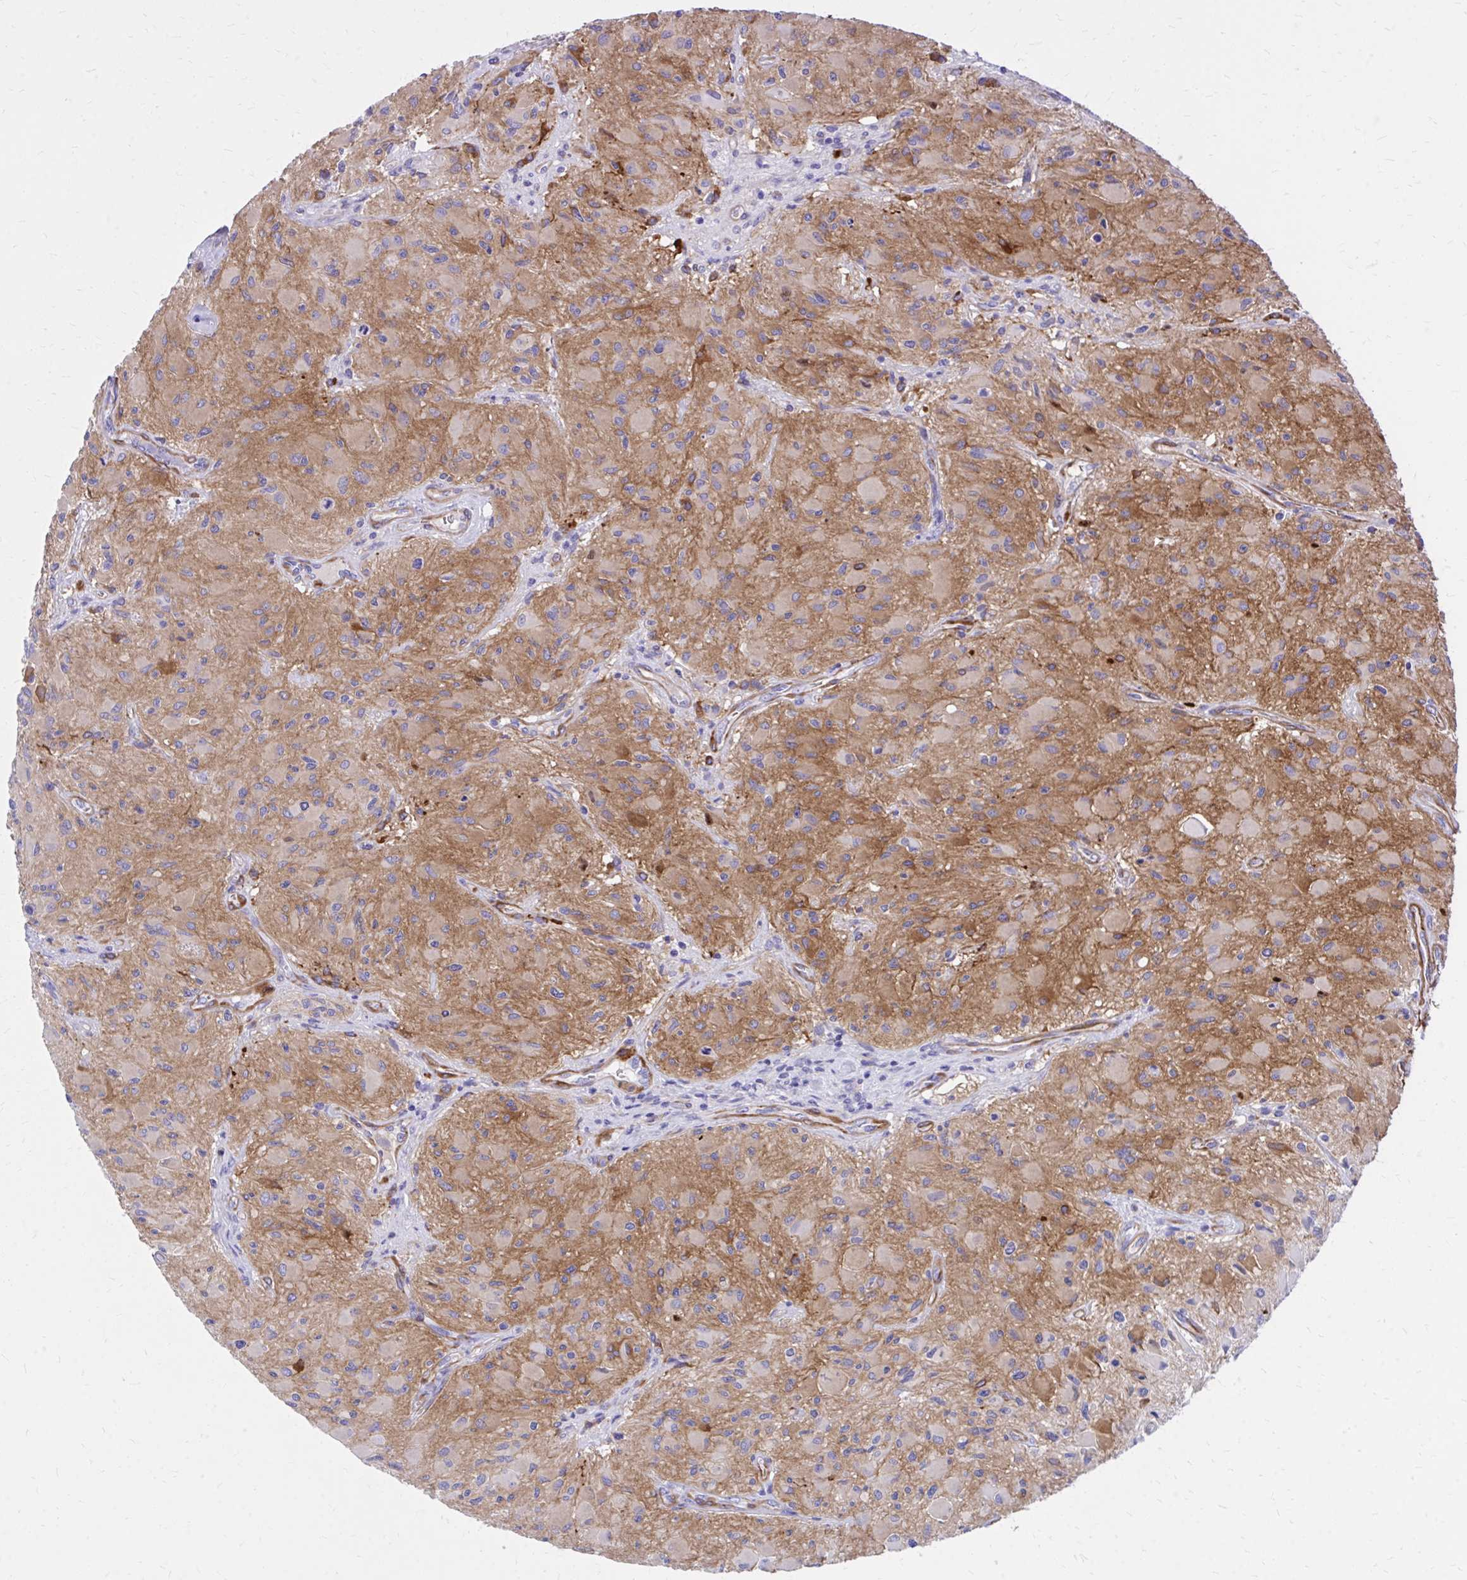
{"staining": {"intensity": "moderate", "quantity": "<25%", "location": "cytoplasmic/membranous"}, "tissue": "glioma", "cell_type": "Tumor cells", "image_type": "cancer", "snomed": [{"axis": "morphology", "description": "Glioma, malignant, High grade"}, {"axis": "topography", "description": "Brain"}], "caption": "Immunohistochemistry (IHC) of glioma reveals low levels of moderate cytoplasmic/membranous positivity in approximately <25% of tumor cells.", "gene": "EPB41L1", "patient": {"sex": "female", "age": 65}}